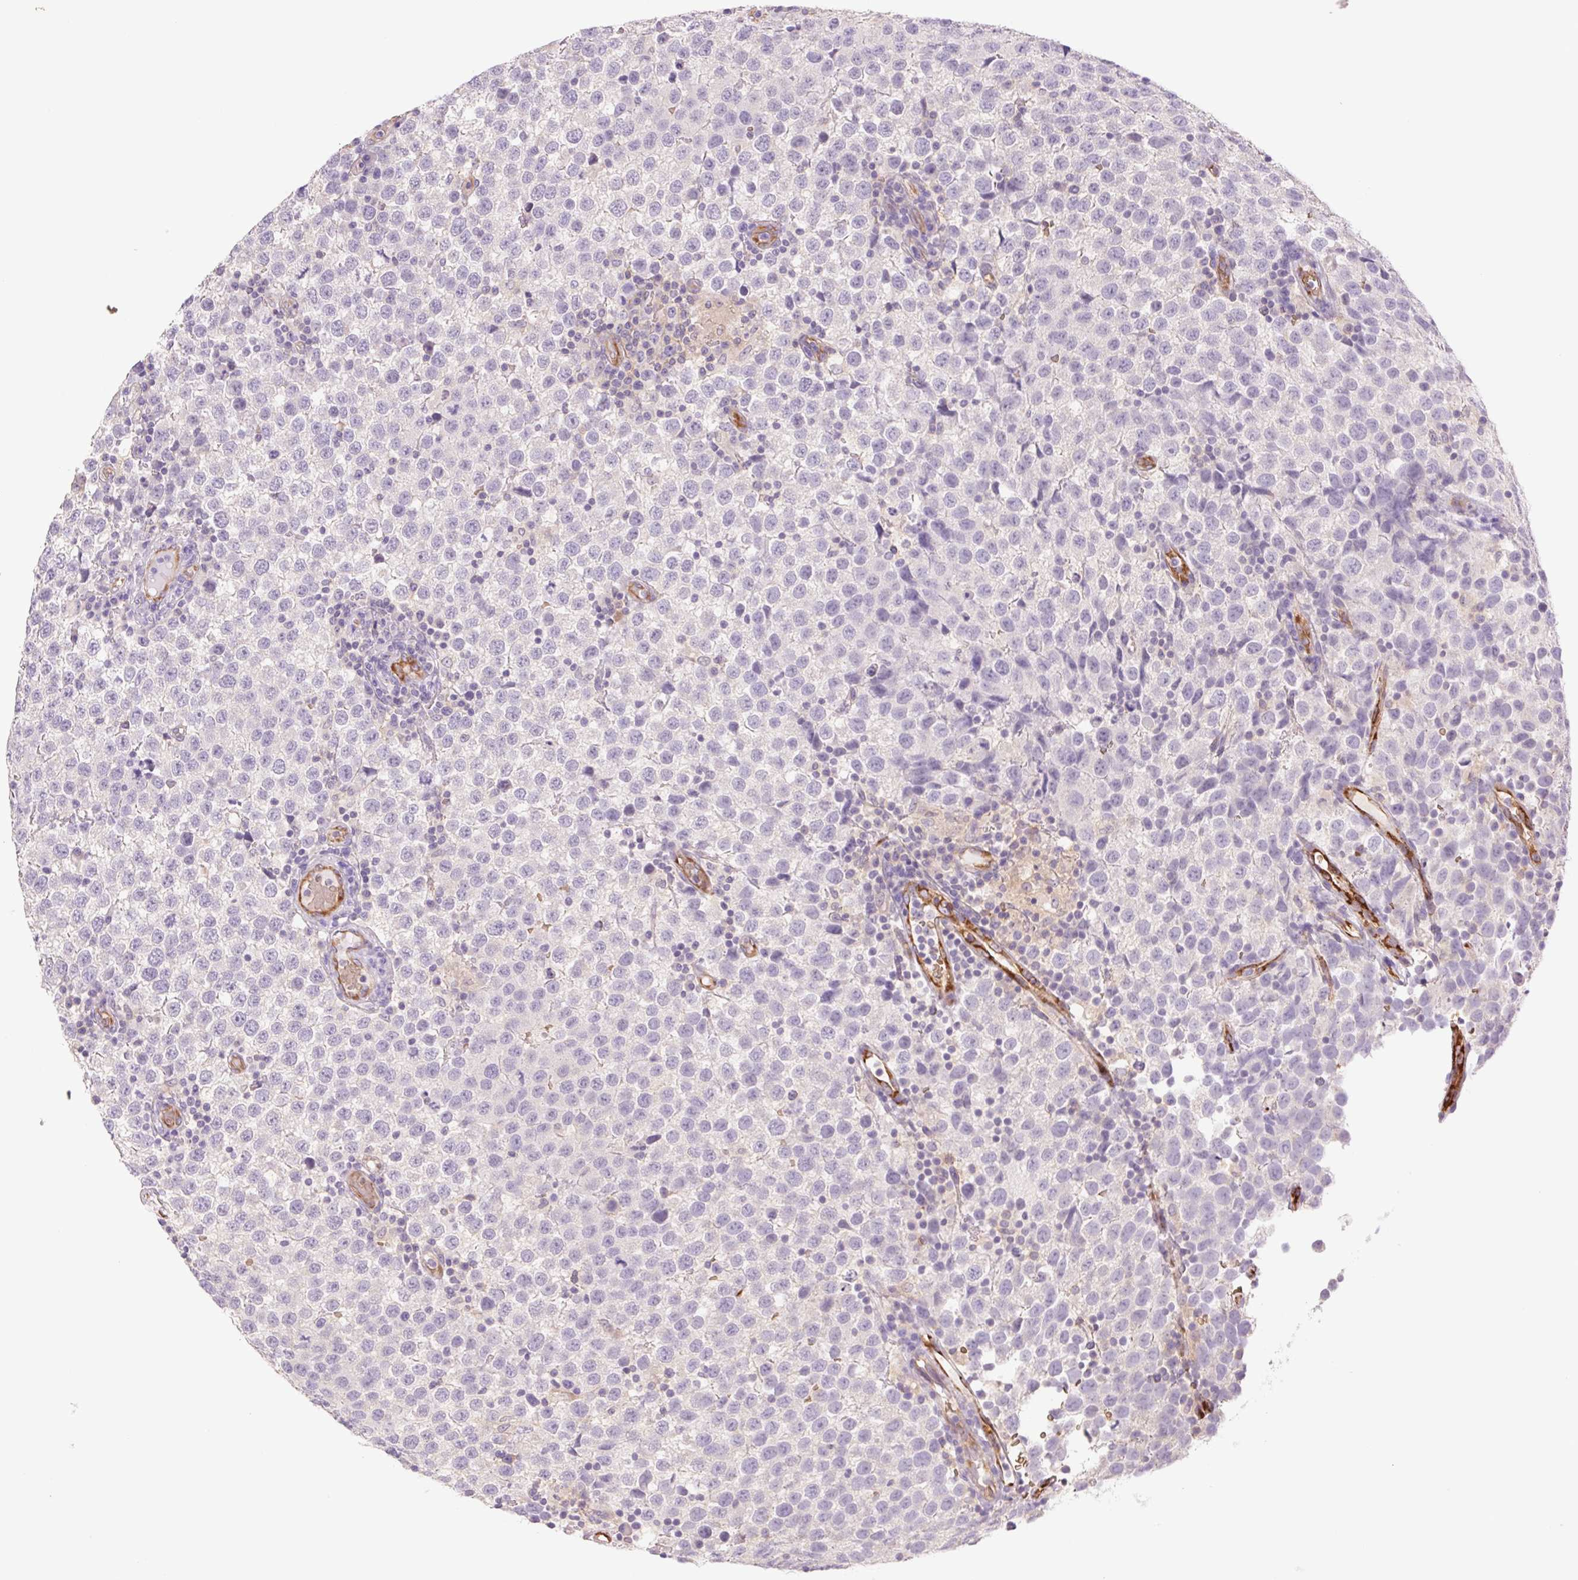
{"staining": {"intensity": "negative", "quantity": "none", "location": "none"}, "tissue": "testis cancer", "cell_type": "Tumor cells", "image_type": "cancer", "snomed": [{"axis": "morphology", "description": "Seminoma, NOS"}, {"axis": "topography", "description": "Testis"}], "caption": "Immunohistochemical staining of testis cancer (seminoma) demonstrates no significant staining in tumor cells.", "gene": "IGFL3", "patient": {"sex": "male", "age": 34}}